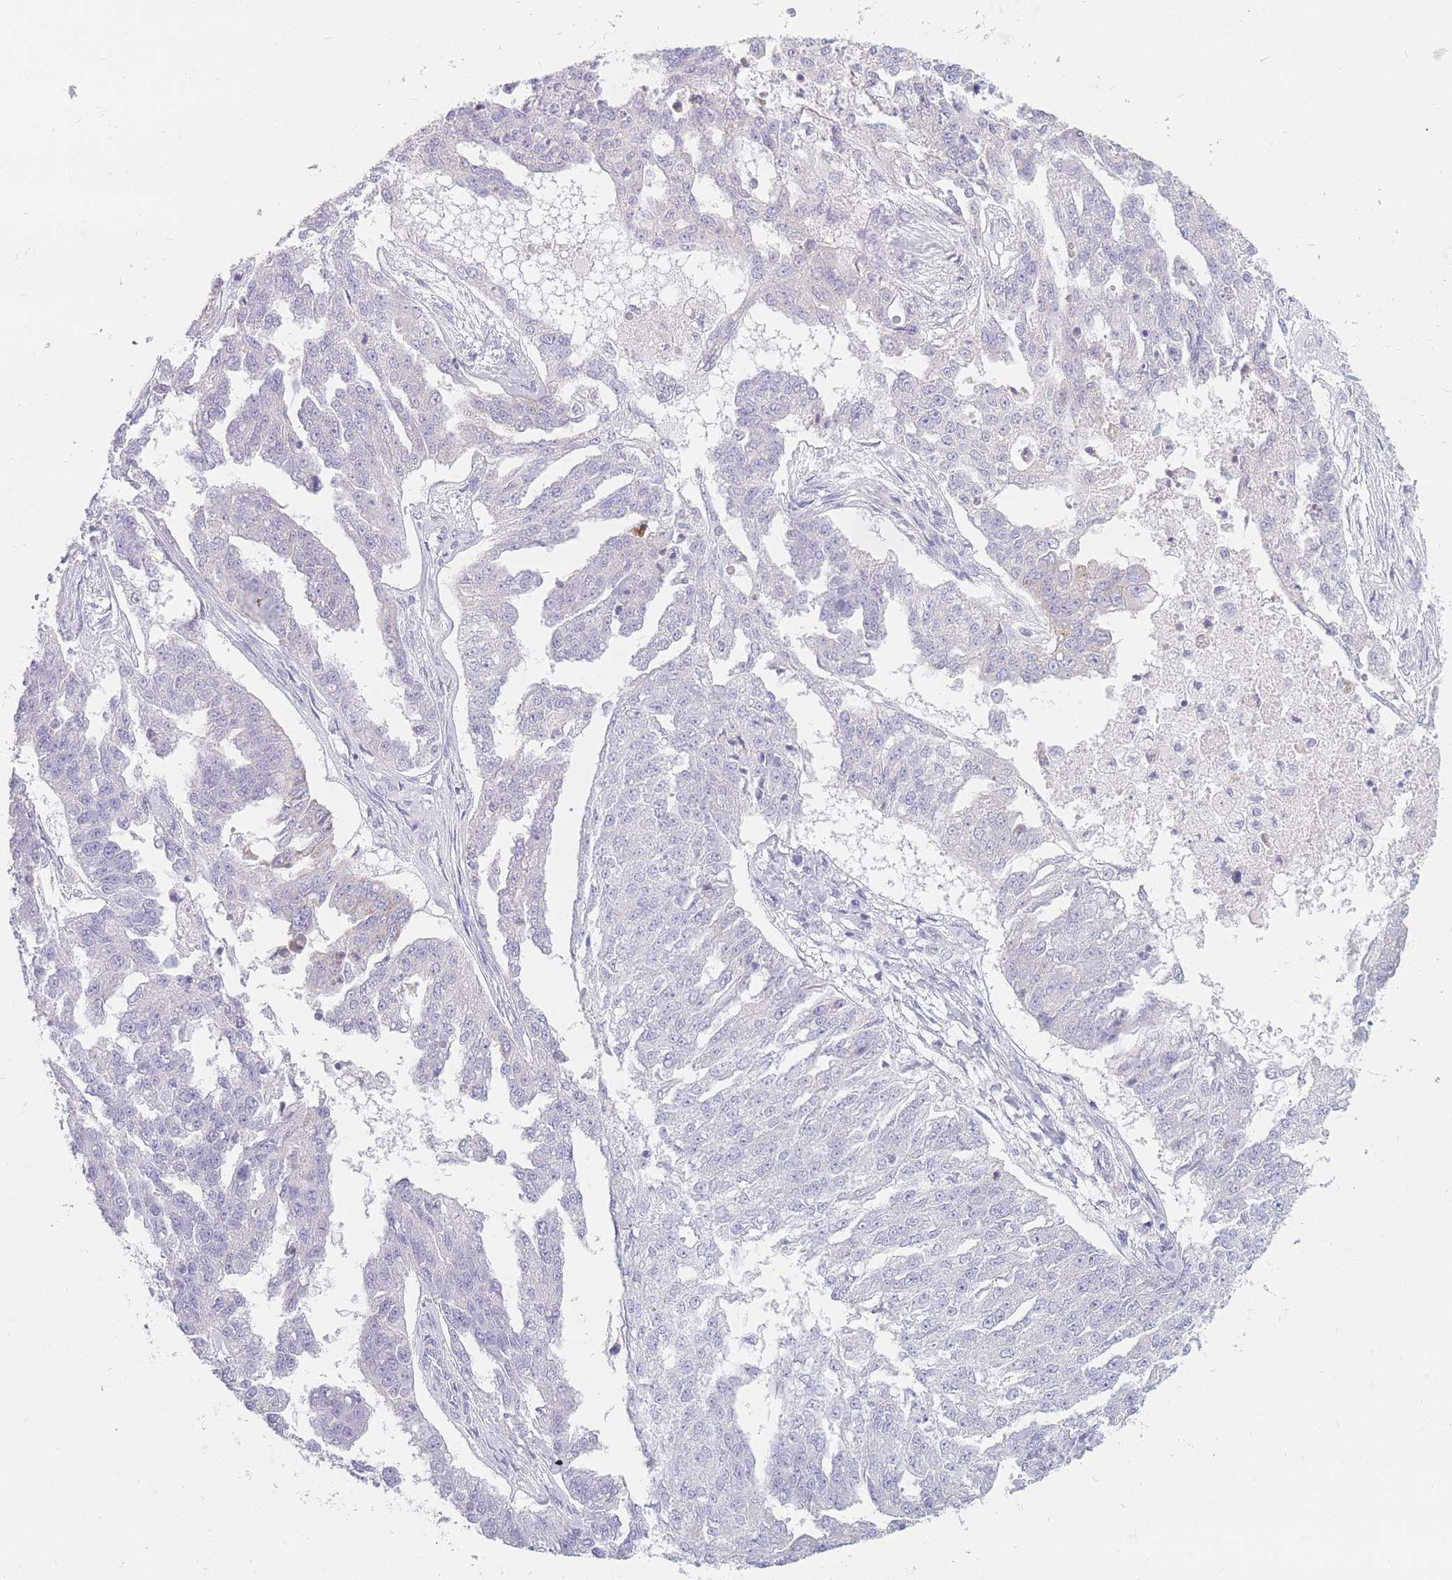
{"staining": {"intensity": "negative", "quantity": "none", "location": "none"}, "tissue": "ovarian cancer", "cell_type": "Tumor cells", "image_type": "cancer", "snomed": [{"axis": "morphology", "description": "Cystadenocarcinoma, serous, NOS"}, {"axis": "topography", "description": "Ovary"}], "caption": "This is an IHC histopathology image of human ovarian cancer. There is no expression in tumor cells.", "gene": "UPK1A", "patient": {"sex": "female", "age": 58}}